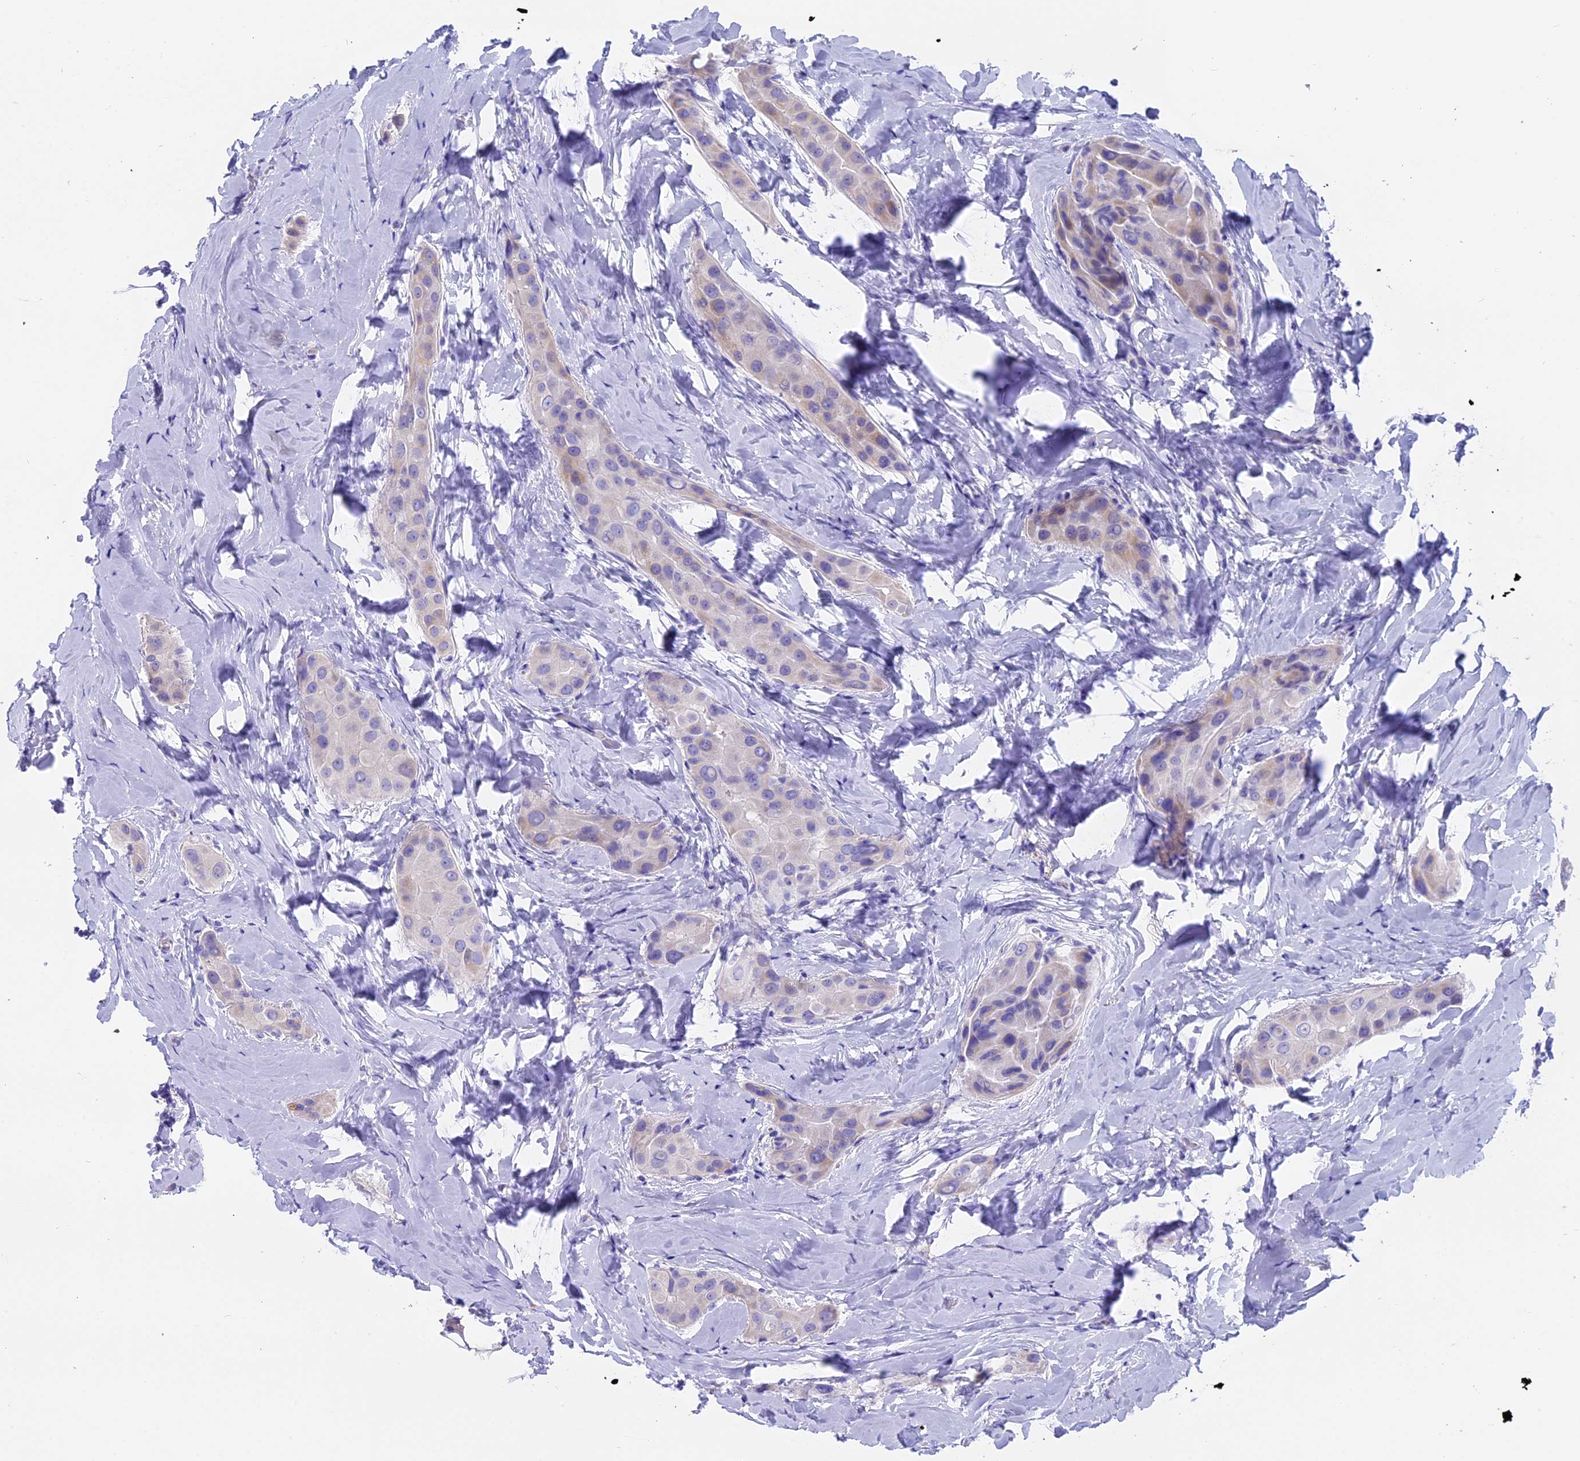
{"staining": {"intensity": "weak", "quantity": "<25%", "location": "cytoplasmic/membranous"}, "tissue": "thyroid cancer", "cell_type": "Tumor cells", "image_type": "cancer", "snomed": [{"axis": "morphology", "description": "Papillary adenocarcinoma, NOS"}, {"axis": "topography", "description": "Thyroid gland"}], "caption": "An image of human thyroid papillary adenocarcinoma is negative for staining in tumor cells. The staining was performed using DAB to visualize the protein expression in brown, while the nuclei were stained in blue with hematoxylin (Magnification: 20x).", "gene": "LYPD6", "patient": {"sex": "male", "age": 33}}